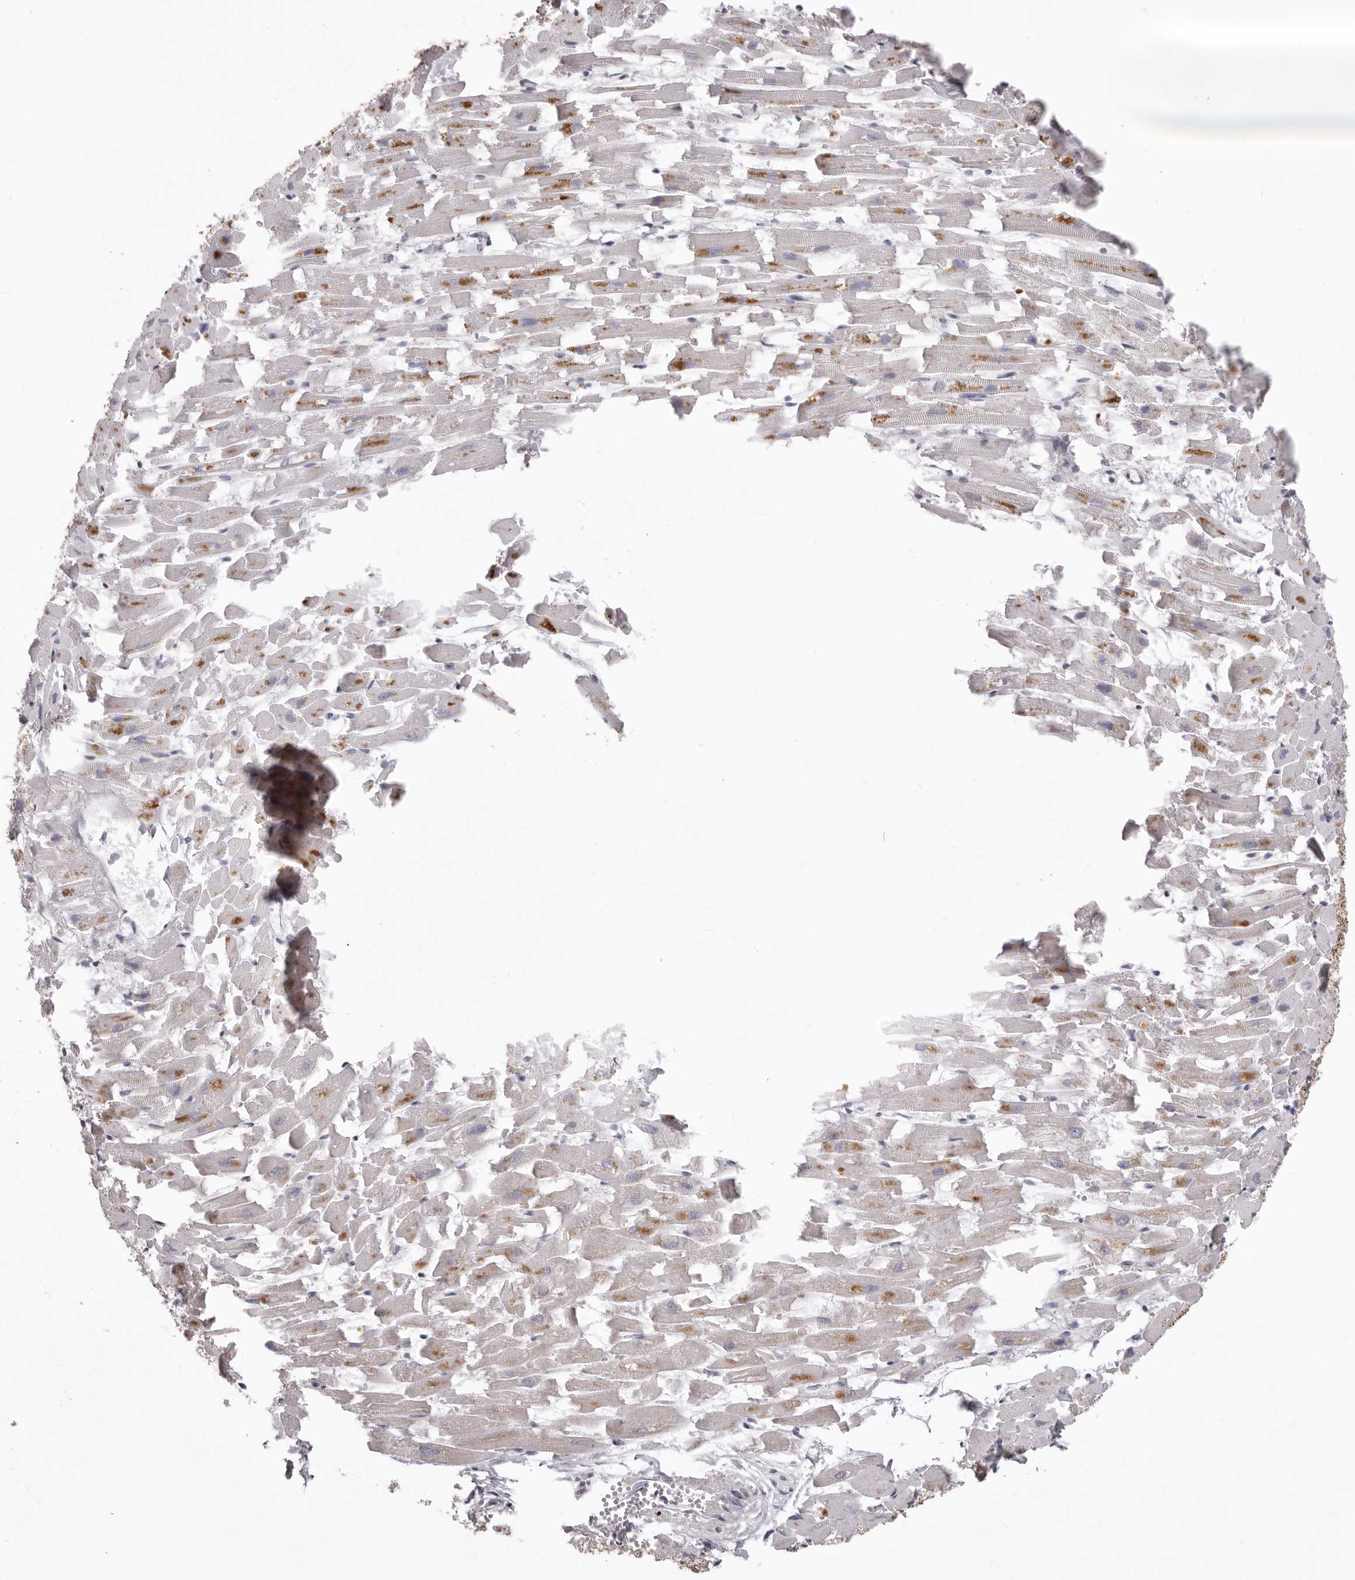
{"staining": {"intensity": "moderate", "quantity": "25%-75%", "location": "cytoplasmic/membranous"}, "tissue": "heart muscle", "cell_type": "Cardiomyocytes", "image_type": "normal", "snomed": [{"axis": "morphology", "description": "Normal tissue, NOS"}, {"axis": "topography", "description": "Heart"}], "caption": "Immunohistochemistry (DAB (3,3'-diaminobenzidine)) staining of normal human heart muscle shows moderate cytoplasmic/membranous protein staining in approximately 25%-75% of cardiomyocytes. (Stains: DAB (3,3'-diaminobenzidine) in brown, nuclei in blue, Microscopy: brightfield microscopy at high magnification).", "gene": "PRMT2", "patient": {"sex": "female", "age": 64}}